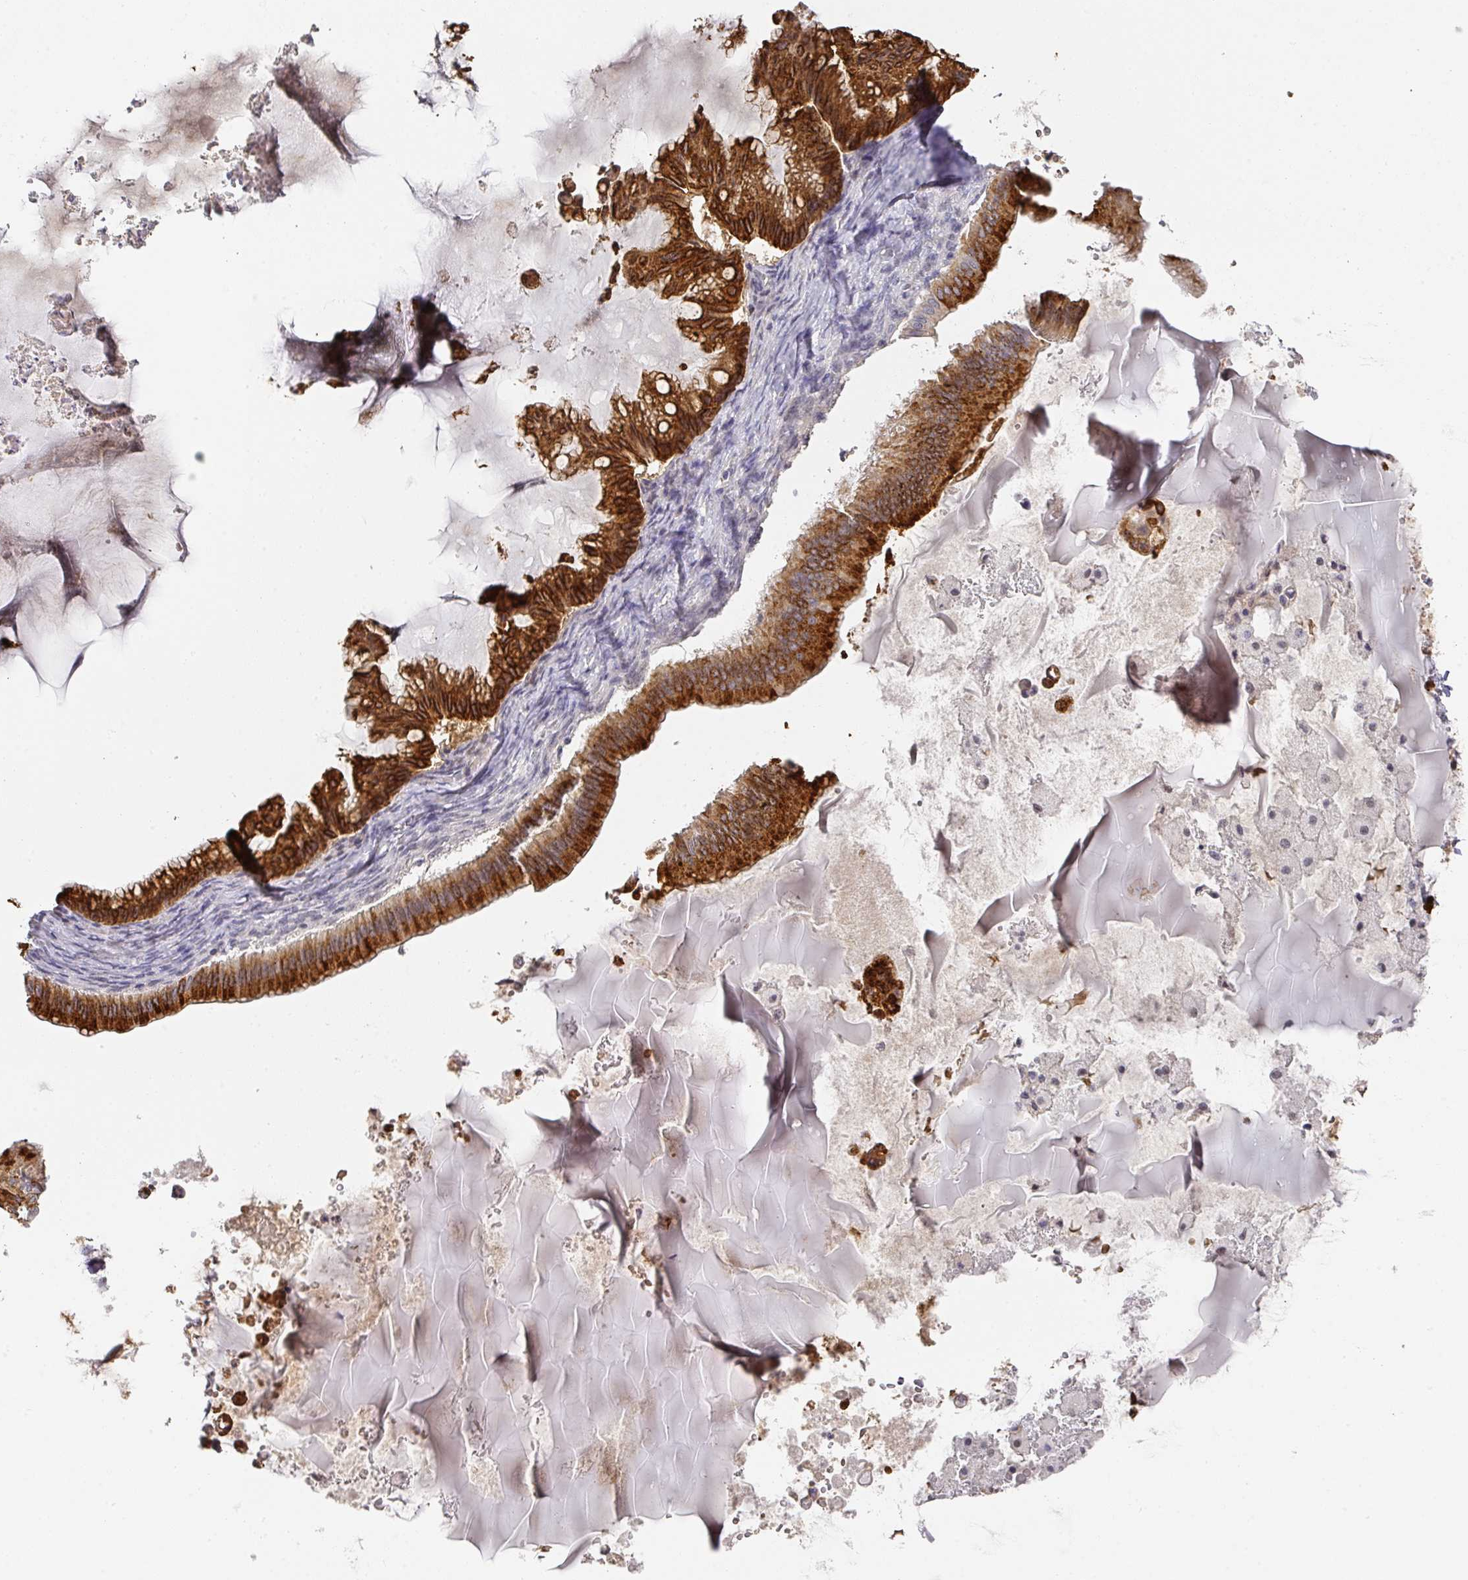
{"staining": {"intensity": "strong", "quantity": "25%-75%", "location": "cytoplasmic/membranous"}, "tissue": "ovarian cancer", "cell_type": "Tumor cells", "image_type": "cancer", "snomed": [{"axis": "morphology", "description": "Cystadenocarcinoma, mucinous, NOS"}, {"axis": "topography", "description": "Ovary"}], "caption": "IHC of ovarian cancer (mucinous cystadenocarcinoma) displays high levels of strong cytoplasmic/membranous expression in about 25%-75% of tumor cells. (DAB (3,3'-diaminobenzidine) IHC, brown staining for protein, blue staining for nuclei).", "gene": "FOXN4", "patient": {"sex": "female", "age": 71}}